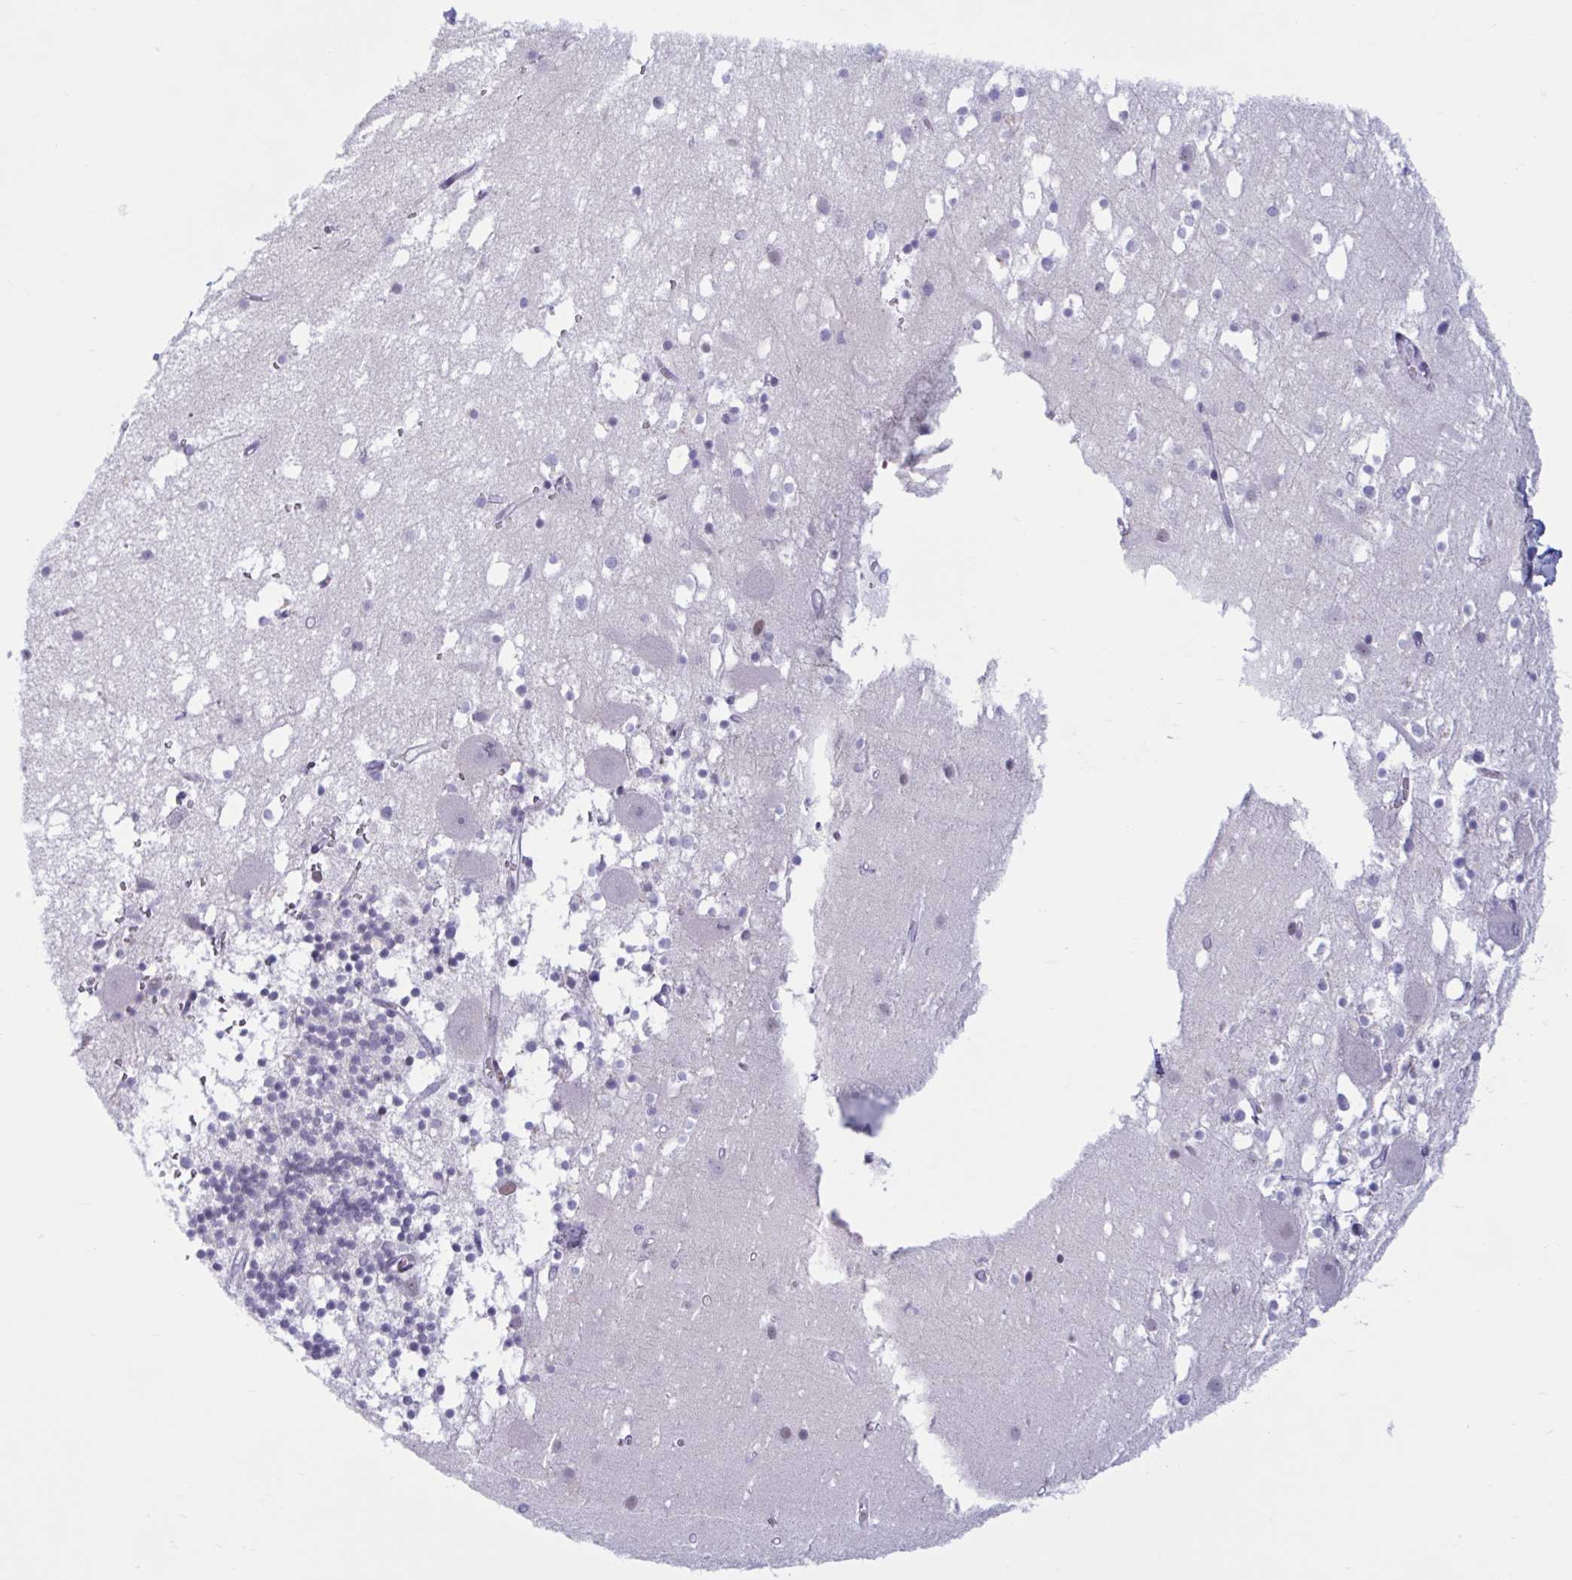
{"staining": {"intensity": "negative", "quantity": "none", "location": "none"}, "tissue": "cerebellum", "cell_type": "Cells in granular layer", "image_type": "normal", "snomed": [{"axis": "morphology", "description": "Normal tissue, NOS"}, {"axis": "topography", "description": "Cerebellum"}], "caption": "Immunohistochemical staining of normal cerebellum exhibits no significant staining in cells in granular layer. The staining was performed using DAB (3,3'-diaminobenzidine) to visualize the protein expression in brown, while the nuclei were stained in blue with hematoxylin (Magnification: 20x).", "gene": "MSMB", "patient": {"sex": "male", "age": 54}}